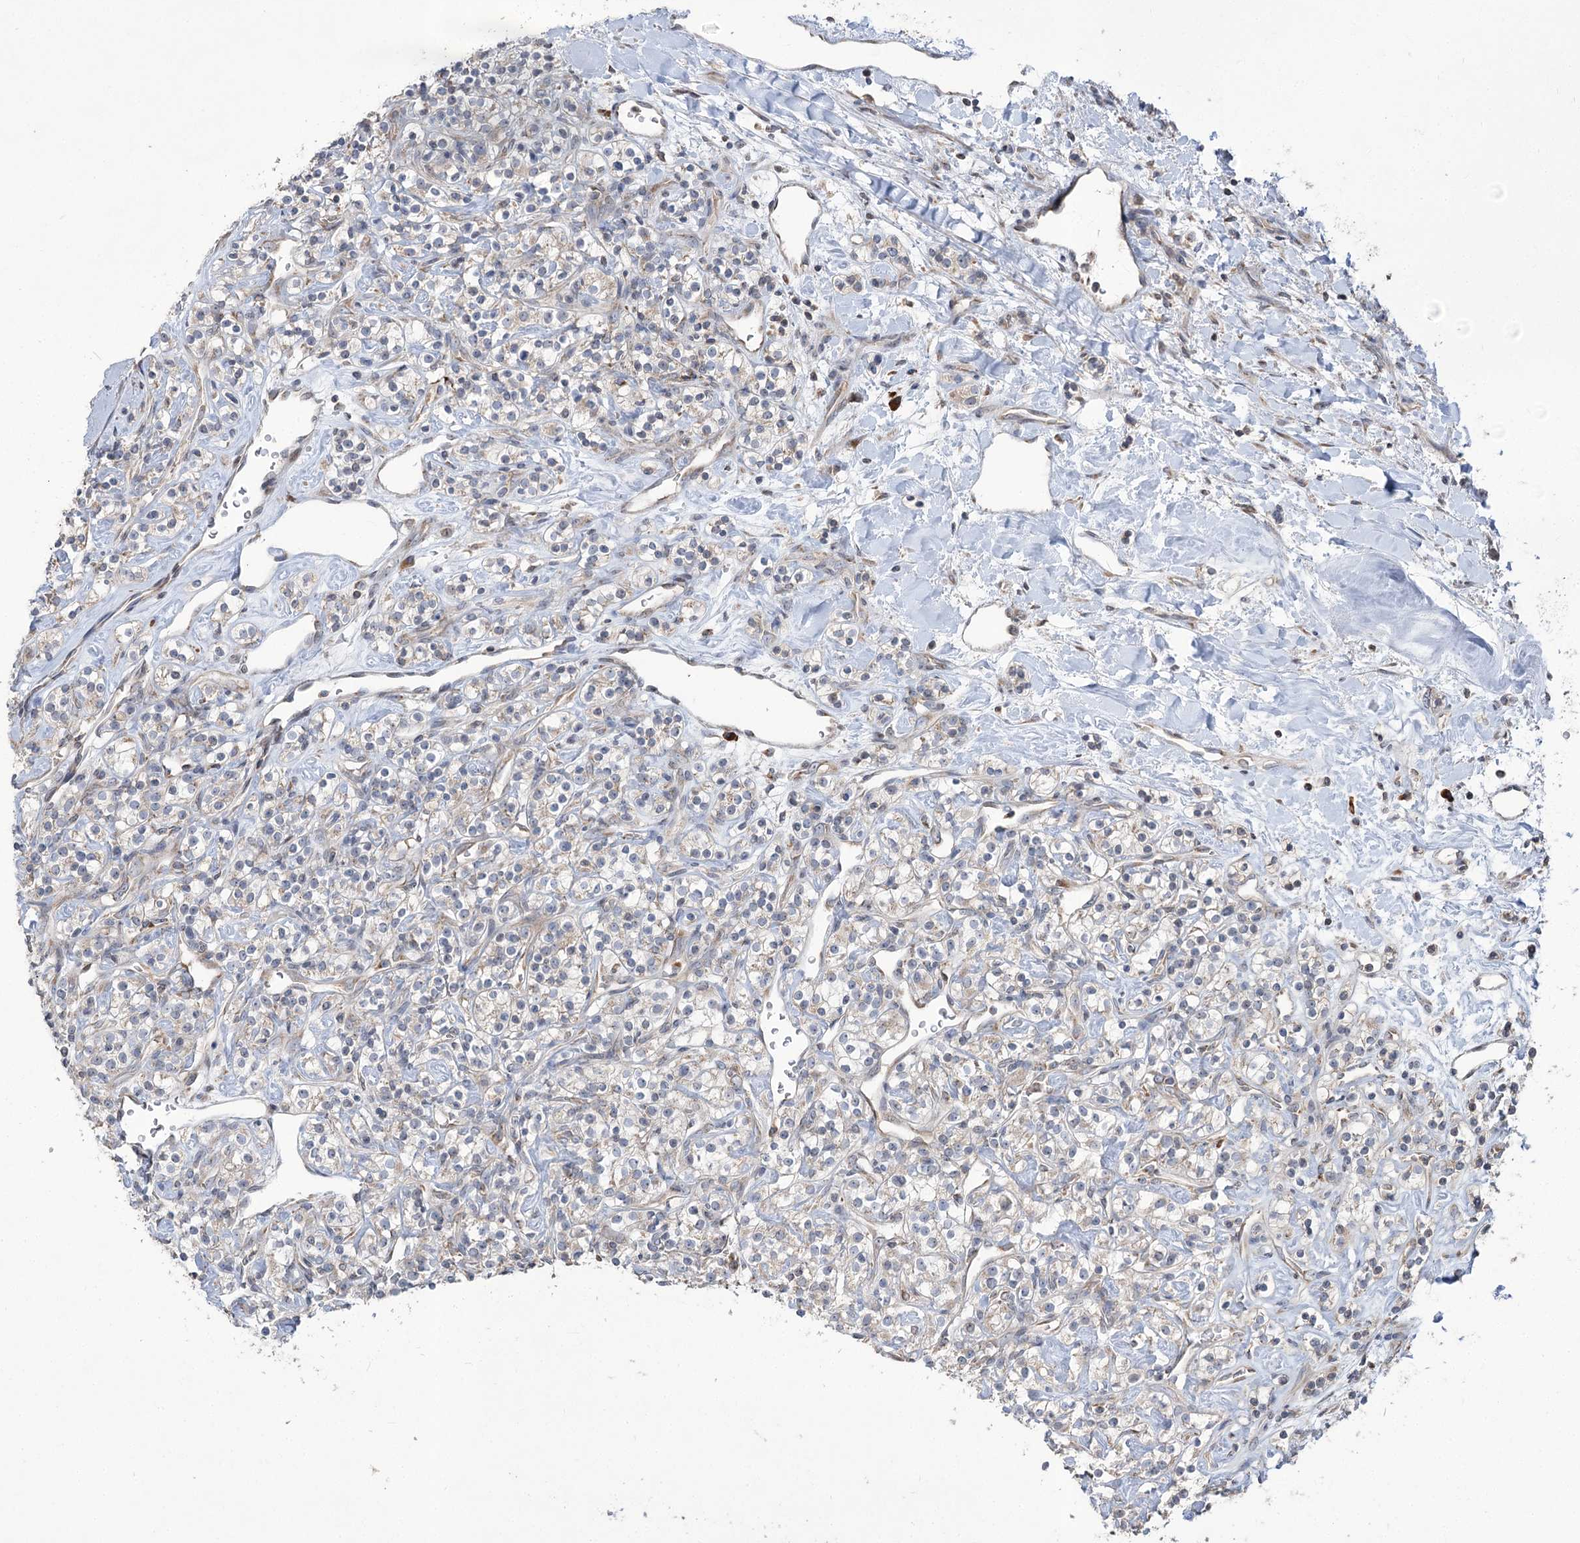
{"staining": {"intensity": "weak", "quantity": "<25%", "location": "cytoplasmic/membranous"}, "tissue": "renal cancer", "cell_type": "Tumor cells", "image_type": "cancer", "snomed": [{"axis": "morphology", "description": "Adenocarcinoma, NOS"}, {"axis": "topography", "description": "Kidney"}], "caption": "The photomicrograph displays no significant expression in tumor cells of renal cancer (adenocarcinoma).", "gene": "STT3B", "patient": {"sex": "male", "age": 77}}